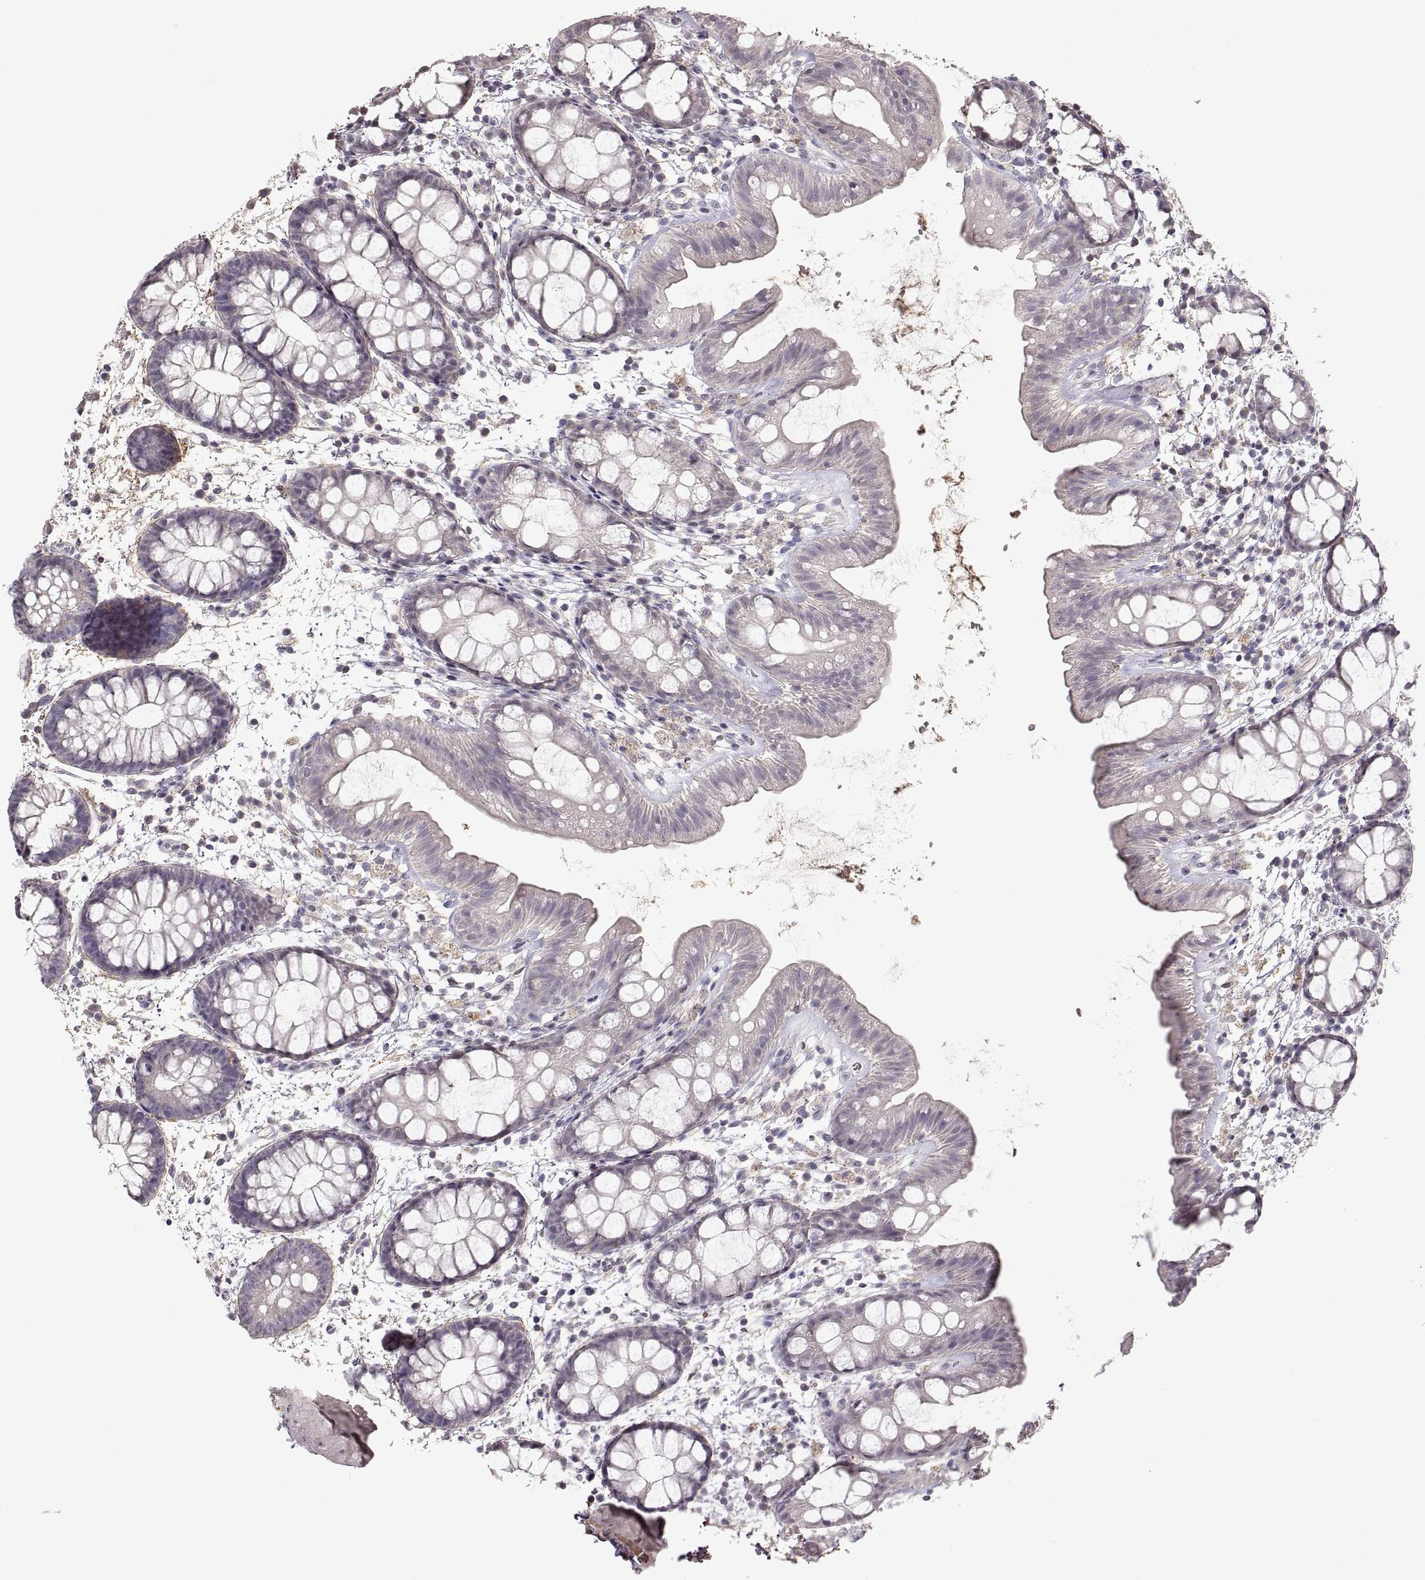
{"staining": {"intensity": "negative", "quantity": "none", "location": "none"}, "tissue": "rectum", "cell_type": "Glandular cells", "image_type": "normal", "snomed": [{"axis": "morphology", "description": "Normal tissue, NOS"}, {"axis": "topography", "description": "Rectum"}], "caption": "Histopathology image shows no protein expression in glandular cells of unremarkable rectum. (DAB immunohistochemistry (IHC) with hematoxylin counter stain).", "gene": "ADAM11", "patient": {"sex": "male", "age": 57}}